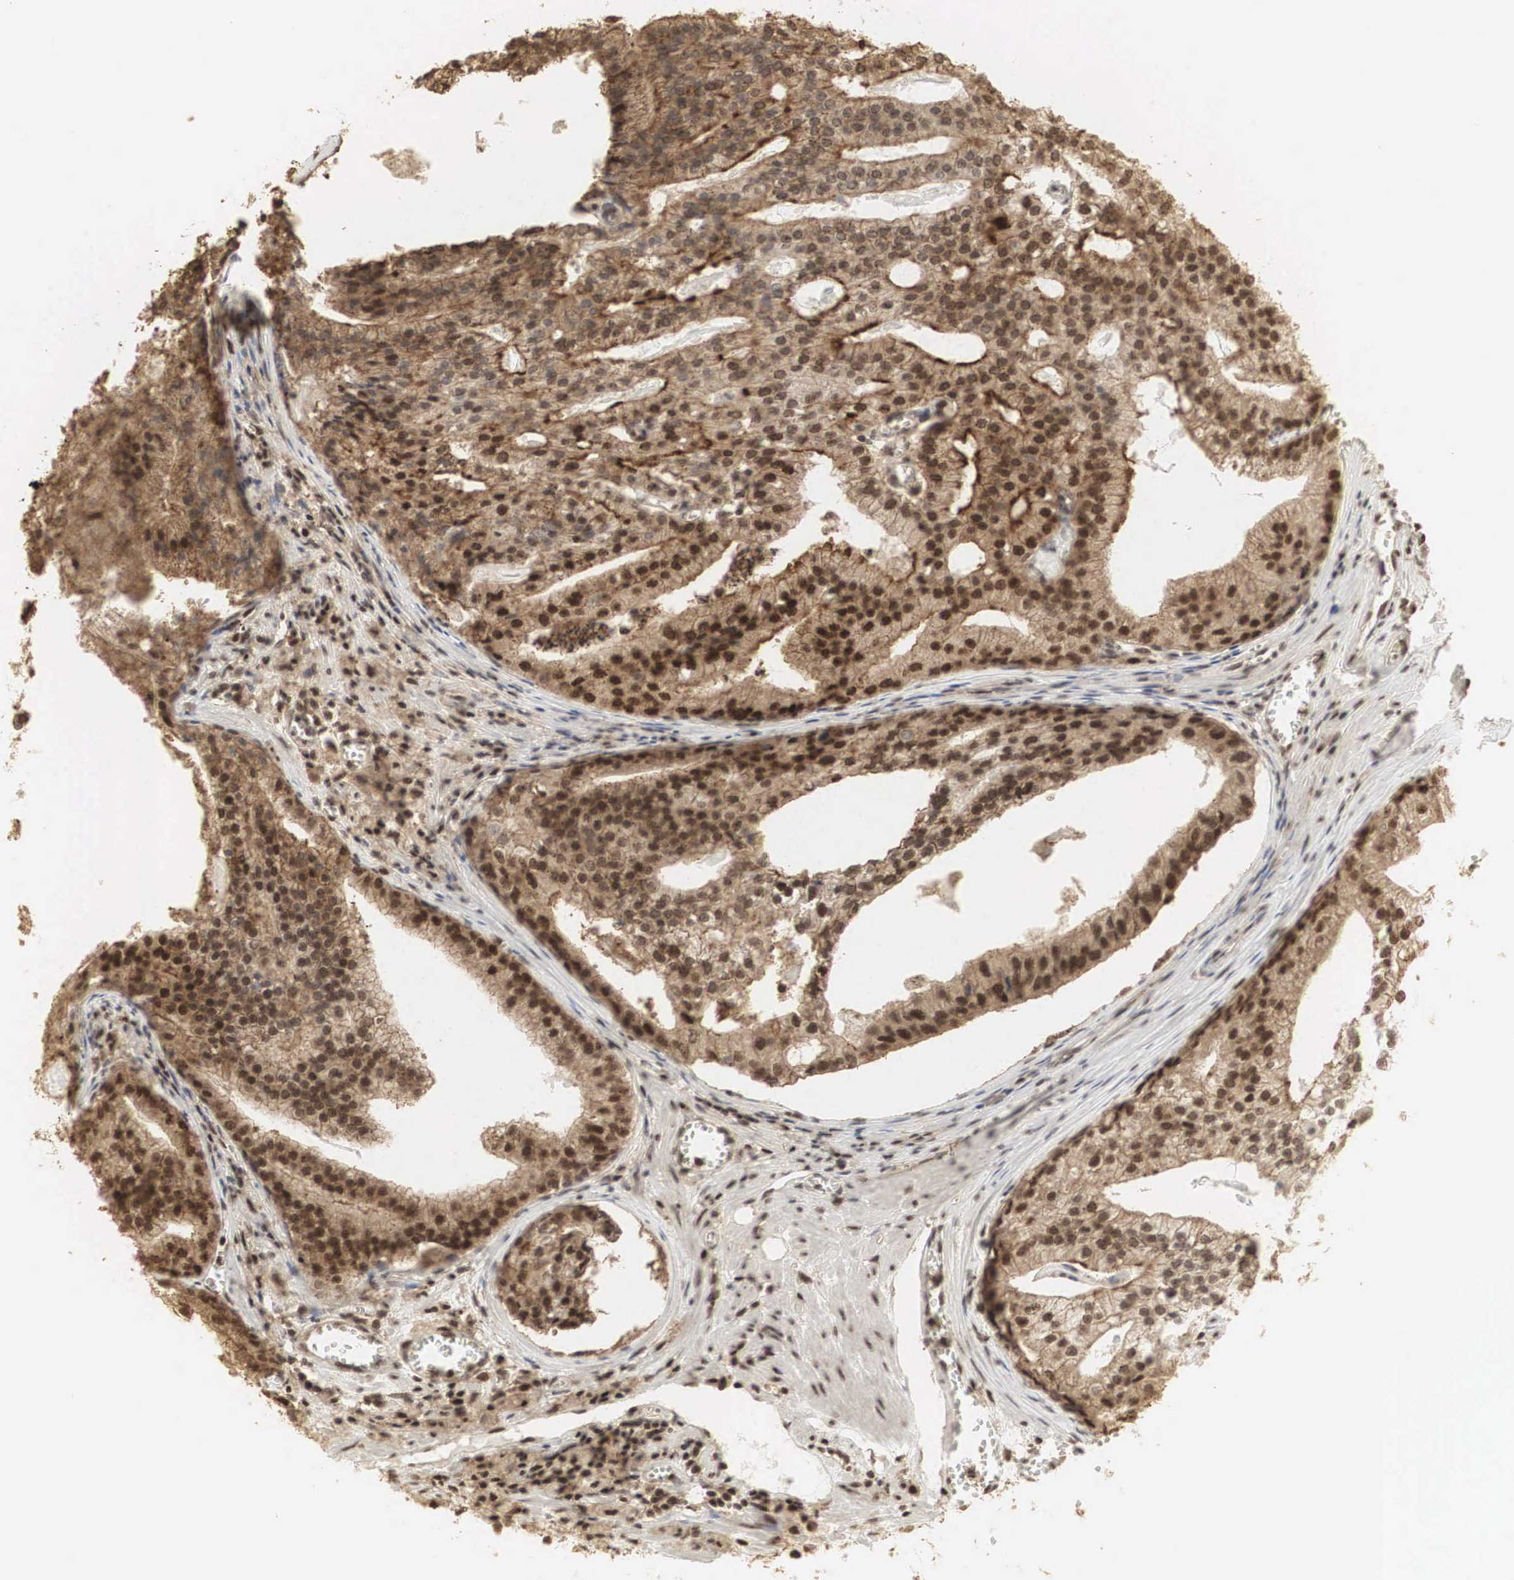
{"staining": {"intensity": "strong", "quantity": ">75%", "location": "cytoplasmic/membranous,nuclear"}, "tissue": "prostate cancer", "cell_type": "Tumor cells", "image_type": "cancer", "snomed": [{"axis": "morphology", "description": "Adenocarcinoma, High grade"}, {"axis": "topography", "description": "Prostate"}], "caption": "Immunohistochemical staining of high-grade adenocarcinoma (prostate) shows high levels of strong cytoplasmic/membranous and nuclear positivity in about >75% of tumor cells. The staining was performed using DAB (3,3'-diaminobenzidine), with brown indicating positive protein expression. Nuclei are stained blue with hematoxylin.", "gene": "RNF113A", "patient": {"sex": "male", "age": 56}}